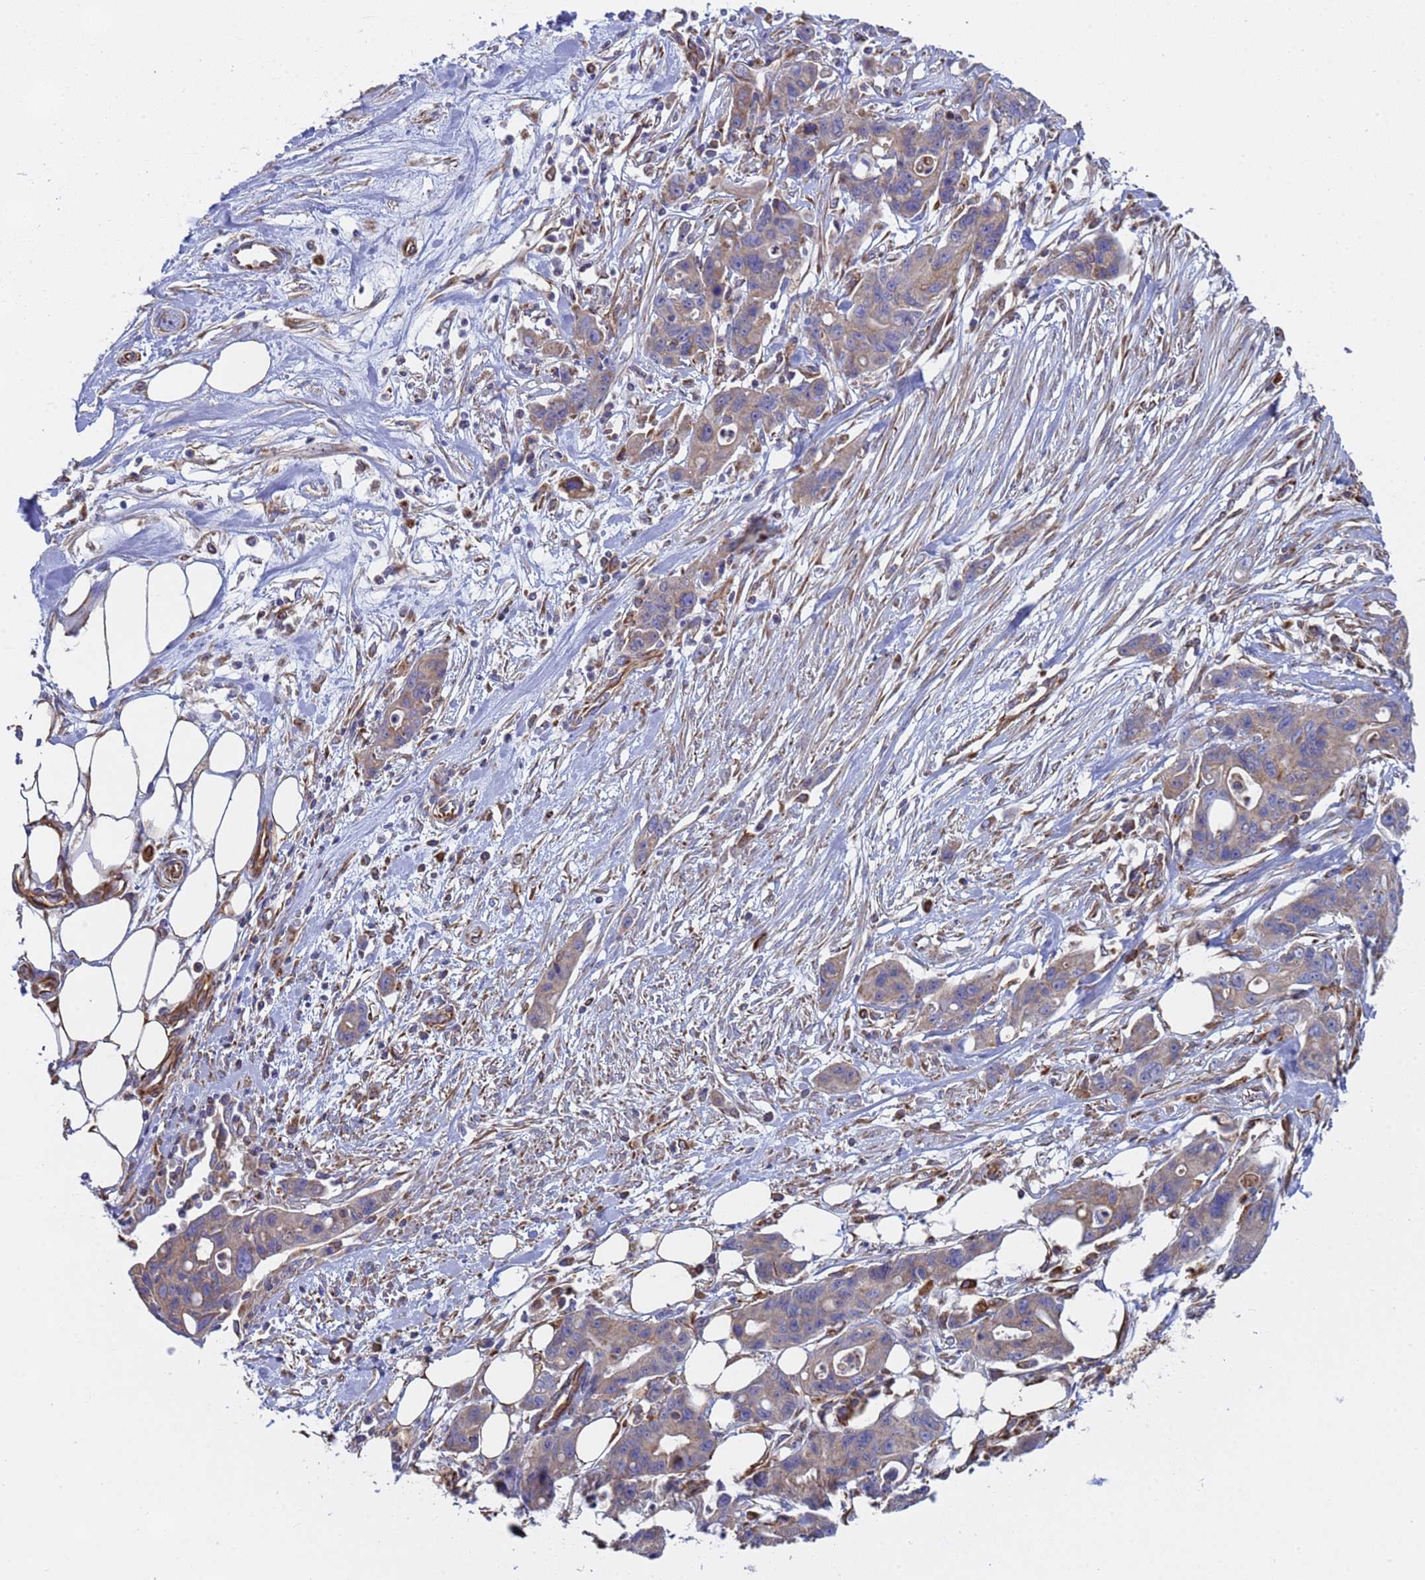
{"staining": {"intensity": "weak", "quantity": "25%-75%", "location": "cytoplasmic/membranous"}, "tissue": "ovarian cancer", "cell_type": "Tumor cells", "image_type": "cancer", "snomed": [{"axis": "morphology", "description": "Cystadenocarcinoma, mucinous, NOS"}, {"axis": "topography", "description": "Ovary"}], "caption": "Immunohistochemical staining of ovarian cancer exhibits low levels of weak cytoplasmic/membranous protein positivity in approximately 25%-75% of tumor cells. (Brightfield microscopy of DAB IHC at high magnification).", "gene": "NUDT12", "patient": {"sex": "female", "age": 70}}